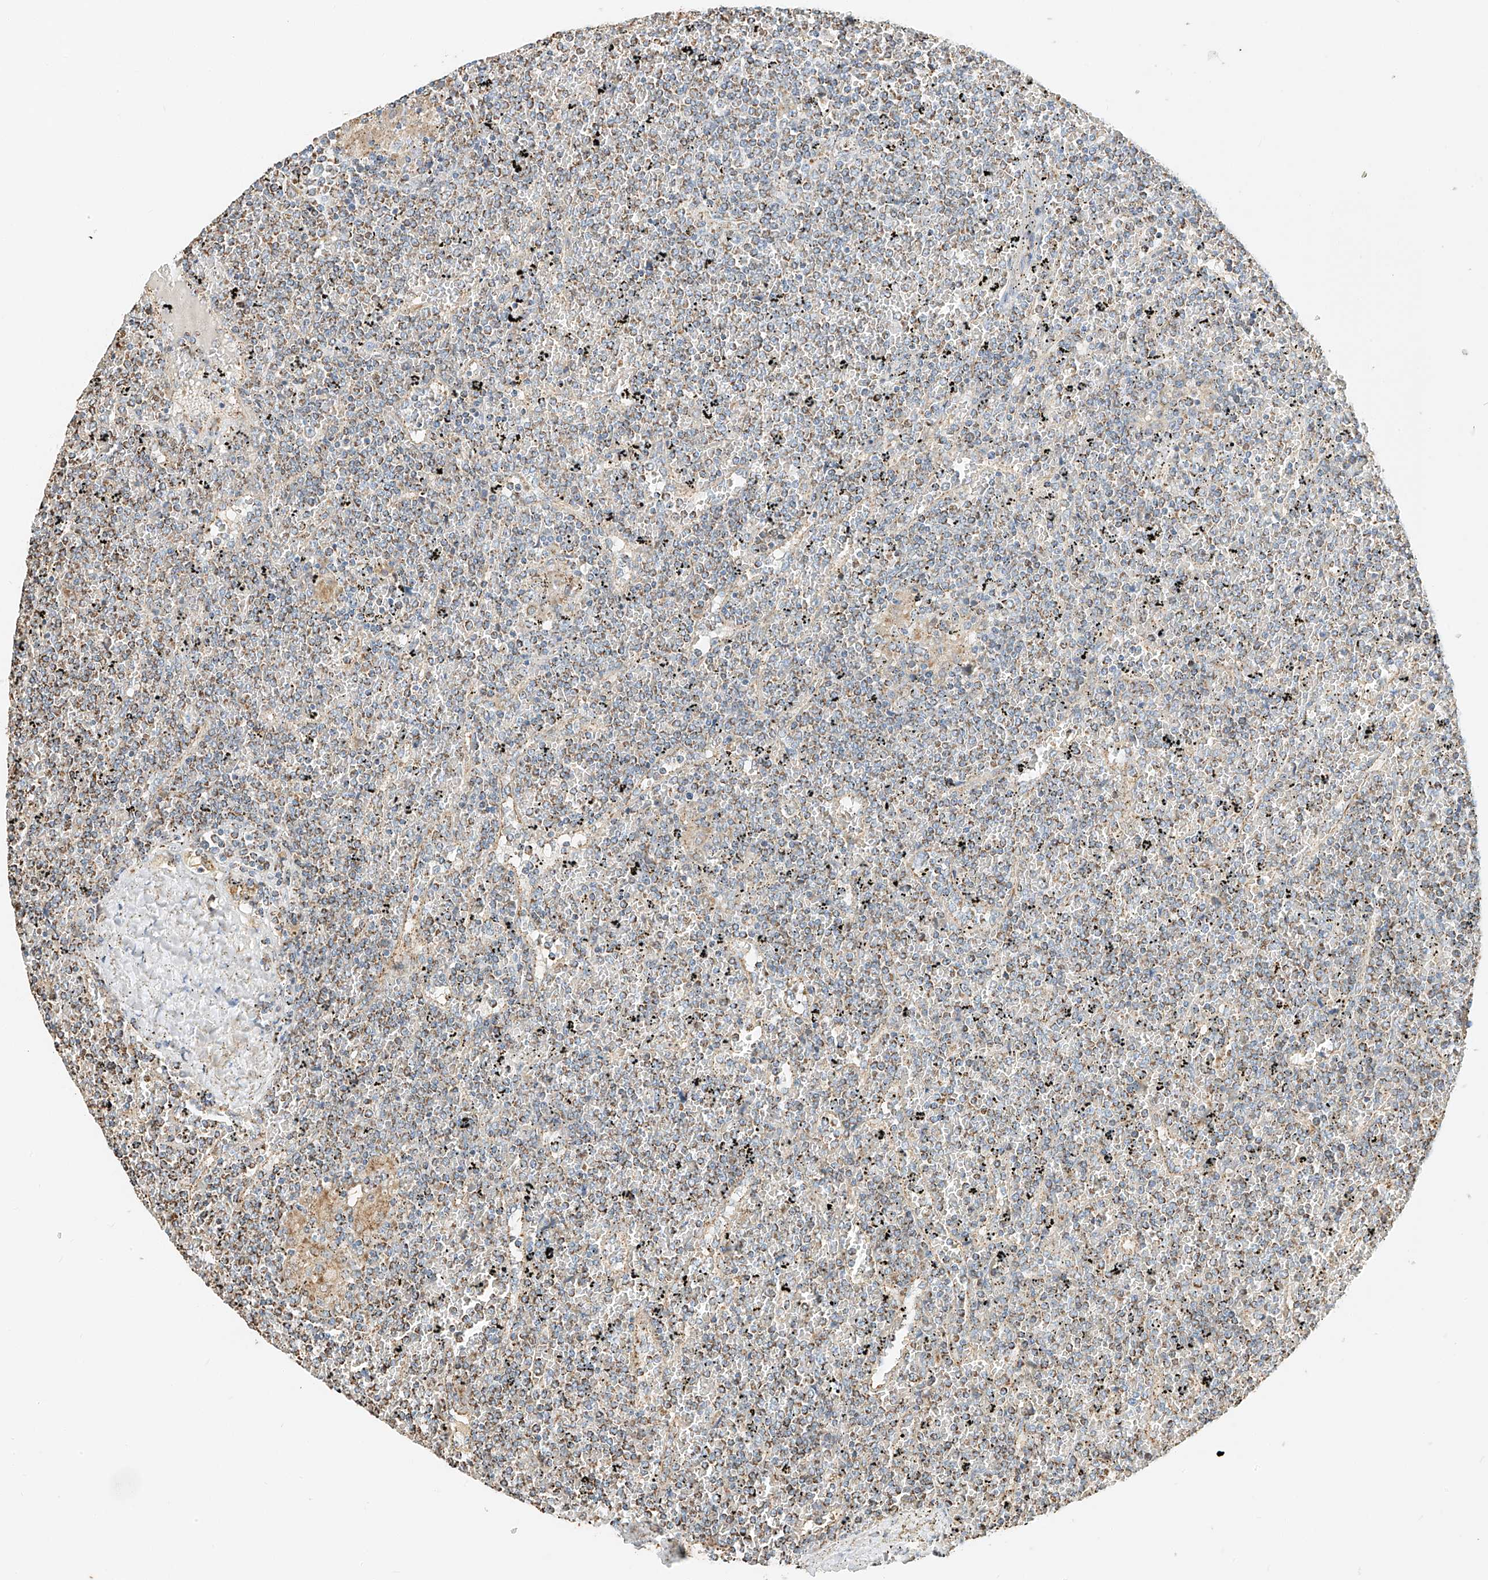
{"staining": {"intensity": "weak", "quantity": "25%-75%", "location": "cytoplasmic/membranous"}, "tissue": "lymphoma", "cell_type": "Tumor cells", "image_type": "cancer", "snomed": [{"axis": "morphology", "description": "Malignant lymphoma, non-Hodgkin's type, Low grade"}, {"axis": "topography", "description": "Spleen"}], "caption": "Human low-grade malignant lymphoma, non-Hodgkin's type stained with a protein marker reveals weak staining in tumor cells.", "gene": "YIPF7", "patient": {"sex": "female", "age": 19}}